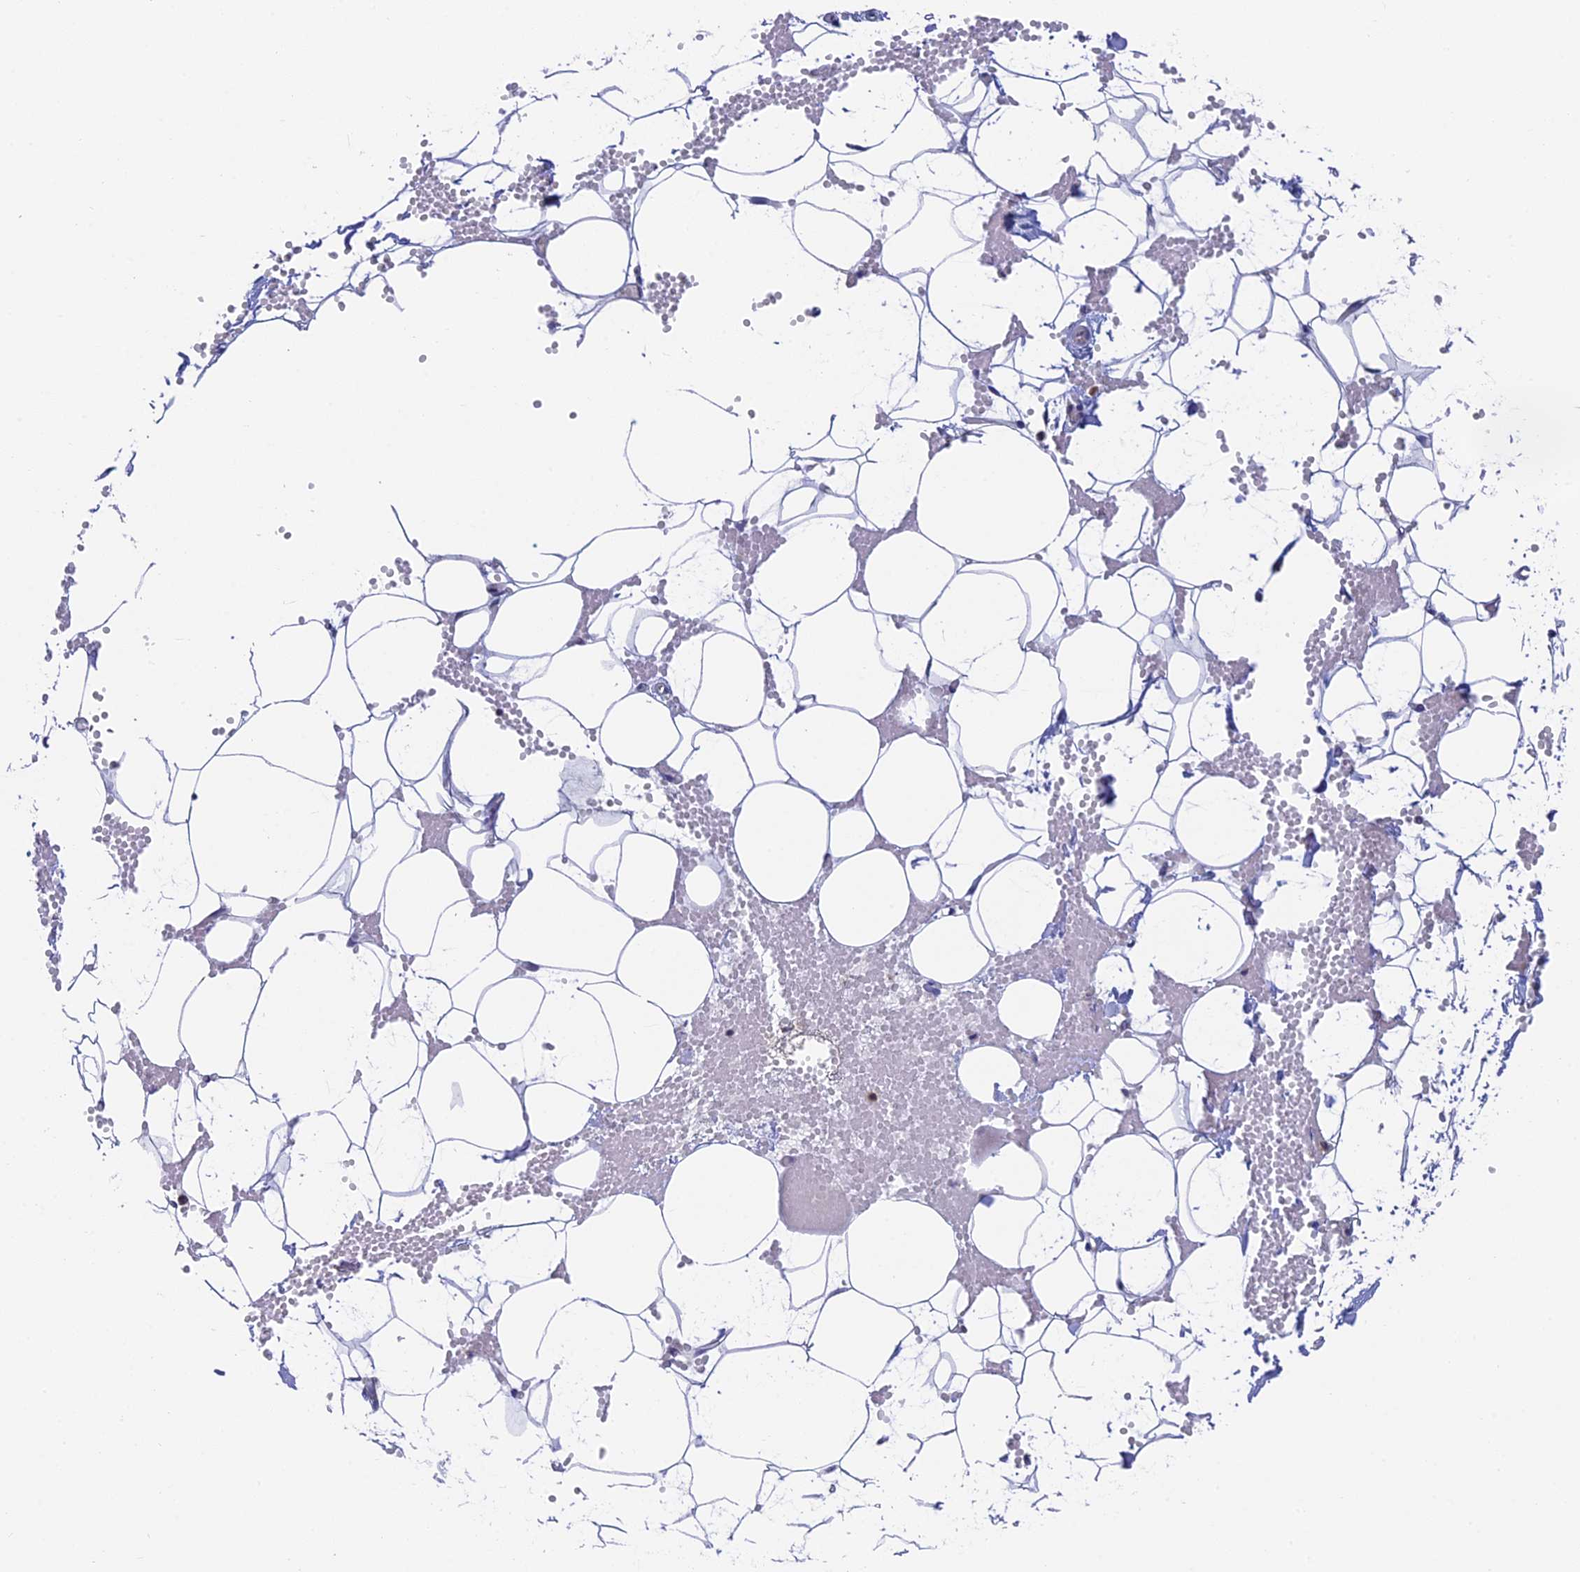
{"staining": {"intensity": "negative", "quantity": "none", "location": "none"}, "tissue": "adipose tissue", "cell_type": "Adipocytes", "image_type": "normal", "snomed": [{"axis": "morphology", "description": "Normal tissue, NOS"}, {"axis": "topography", "description": "Breast"}], "caption": "This is an IHC photomicrograph of benign human adipose tissue. There is no expression in adipocytes.", "gene": "IPO5", "patient": {"sex": "female", "age": 23}}